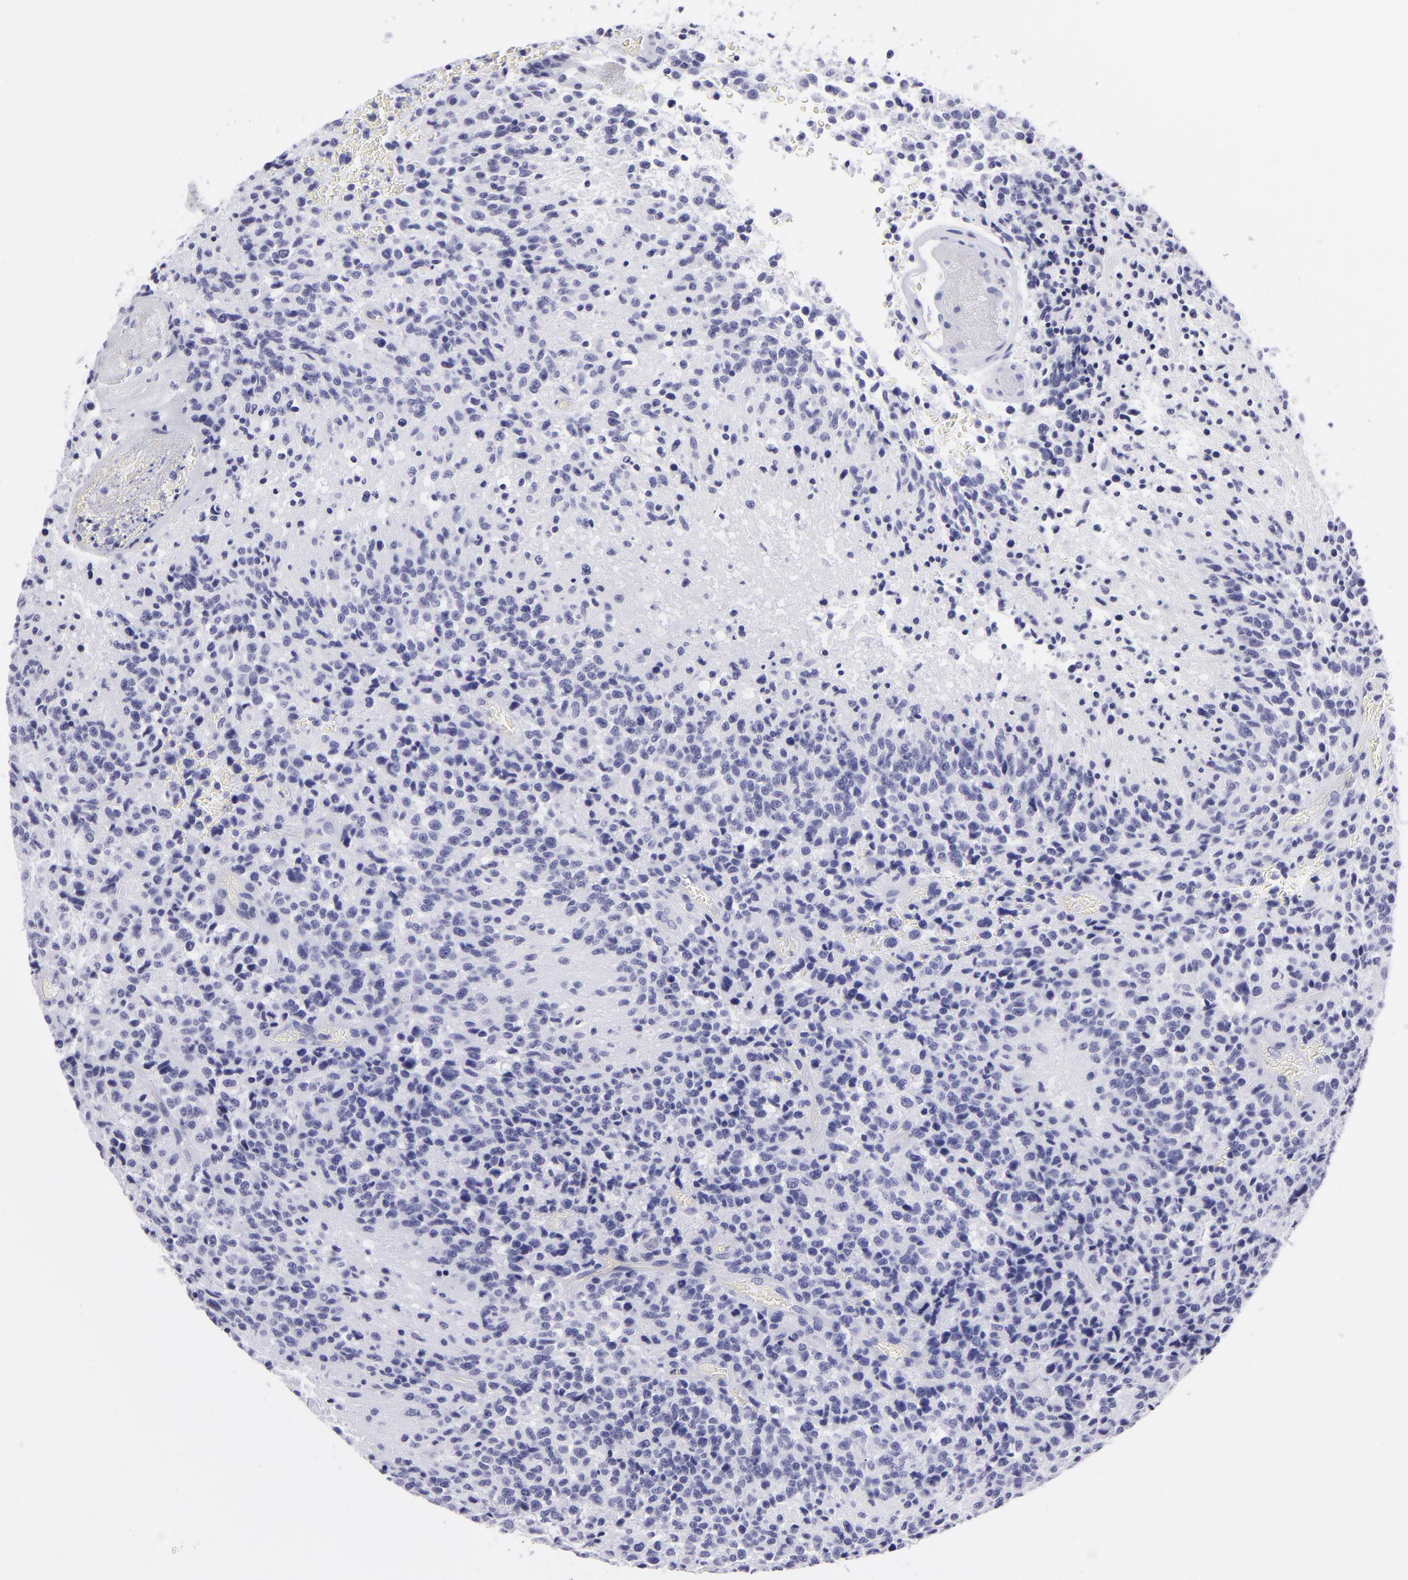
{"staining": {"intensity": "negative", "quantity": "none", "location": "none"}, "tissue": "glioma", "cell_type": "Tumor cells", "image_type": "cancer", "snomed": [{"axis": "morphology", "description": "Glioma, malignant, High grade"}, {"axis": "topography", "description": "Brain"}], "caption": "Malignant glioma (high-grade) stained for a protein using immunohistochemistry reveals no positivity tumor cells.", "gene": "PVALB", "patient": {"sex": "male", "age": 36}}